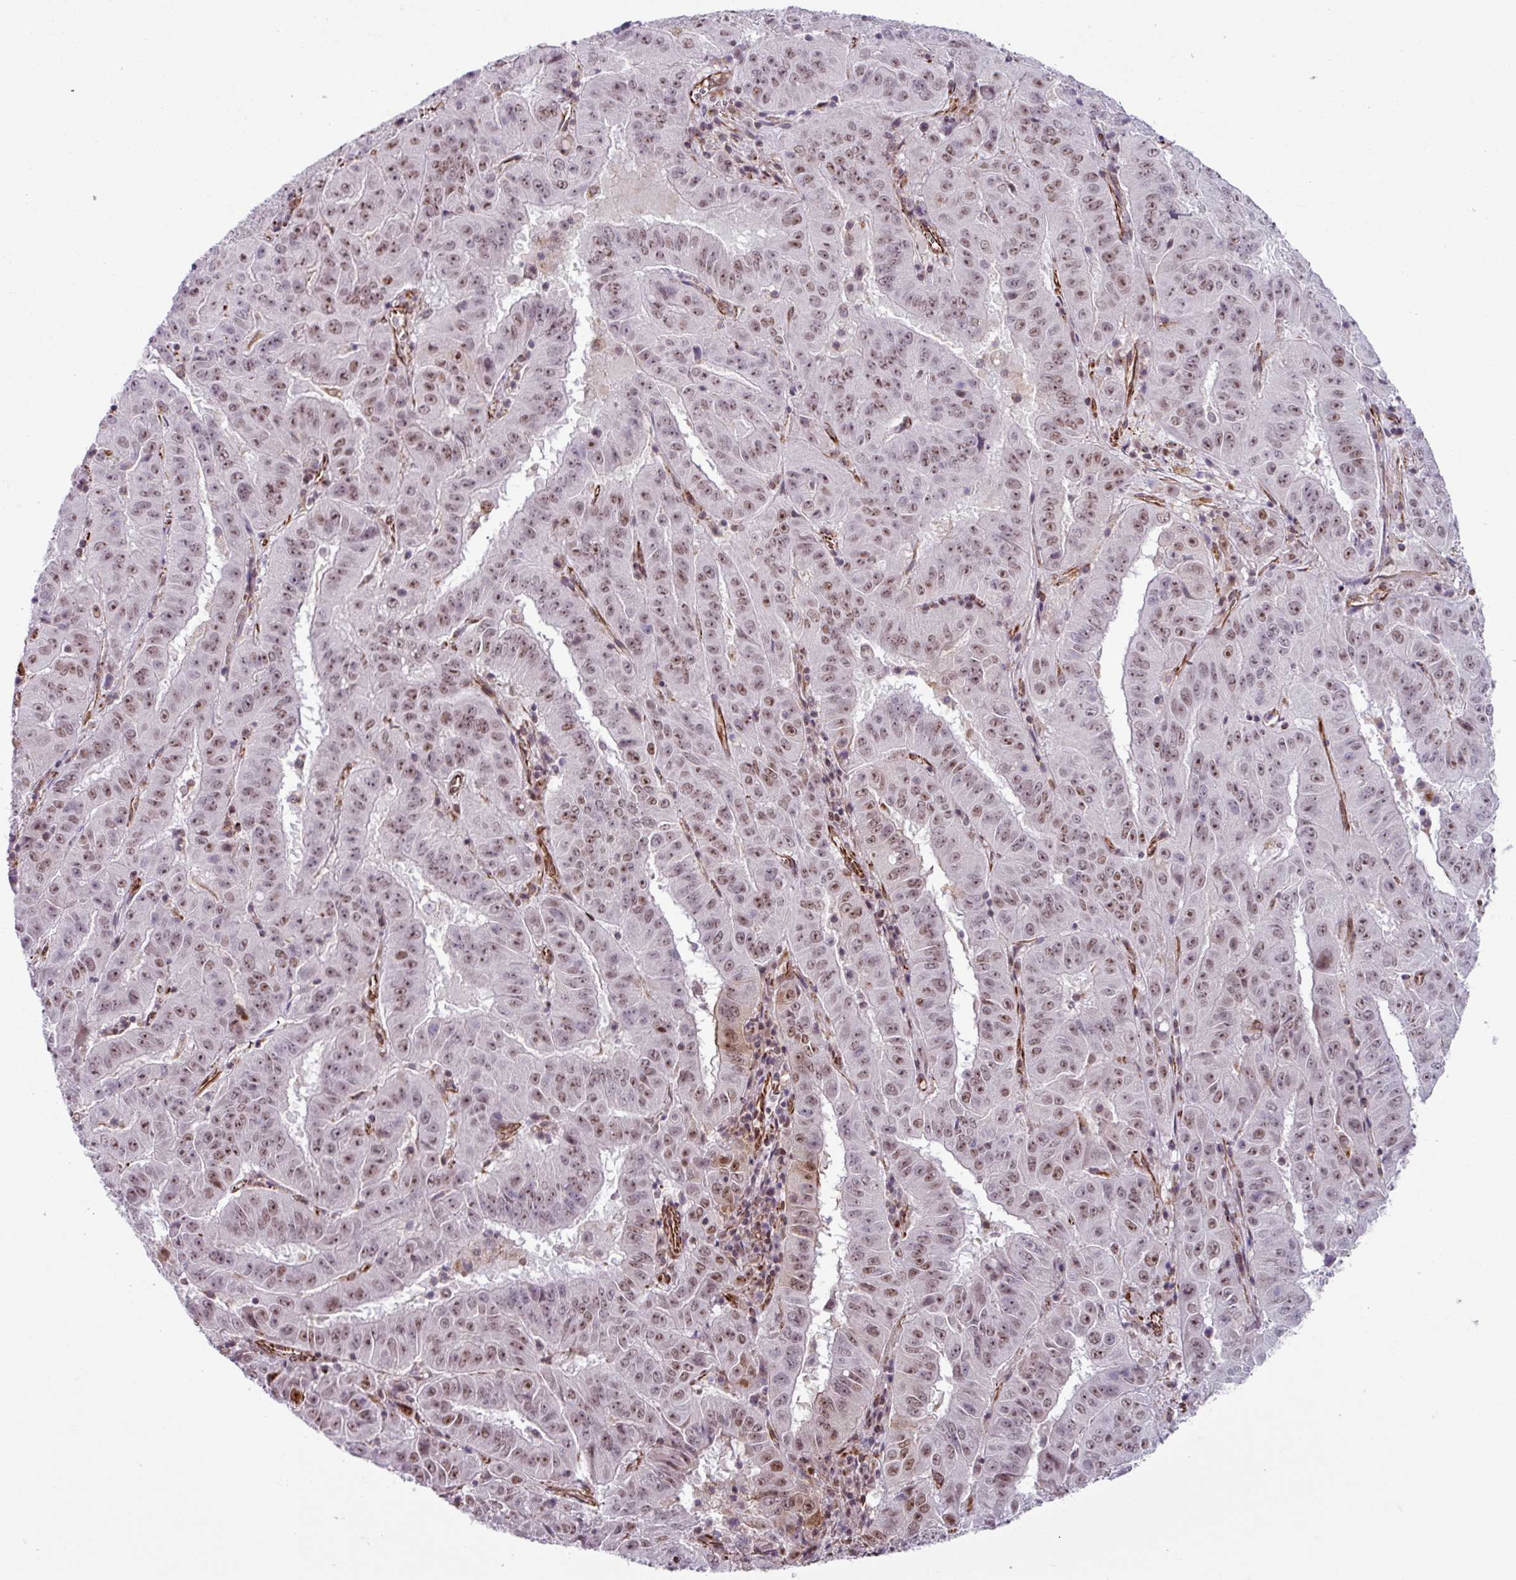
{"staining": {"intensity": "moderate", "quantity": ">75%", "location": "nuclear"}, "tissue": "pancreatic cancer", "cell_type": "Tumor cells", "image_type": "cancer", "snomed": [{"axis": "morphology", "description": "Adenocarcinoma, NOS"}, {"axis": "topography", "description": "Pancreas"}], "caption": "A medium amount of moderate nuclear staining is appreciated in about >75% of tumor cells in pancreatic adenocarcinoma tissue. (brown staining indicates protein expression, while blue staining denotes nuclei).", "gene": "CHD3", "patient": {"sex": "male", "age": 63}}